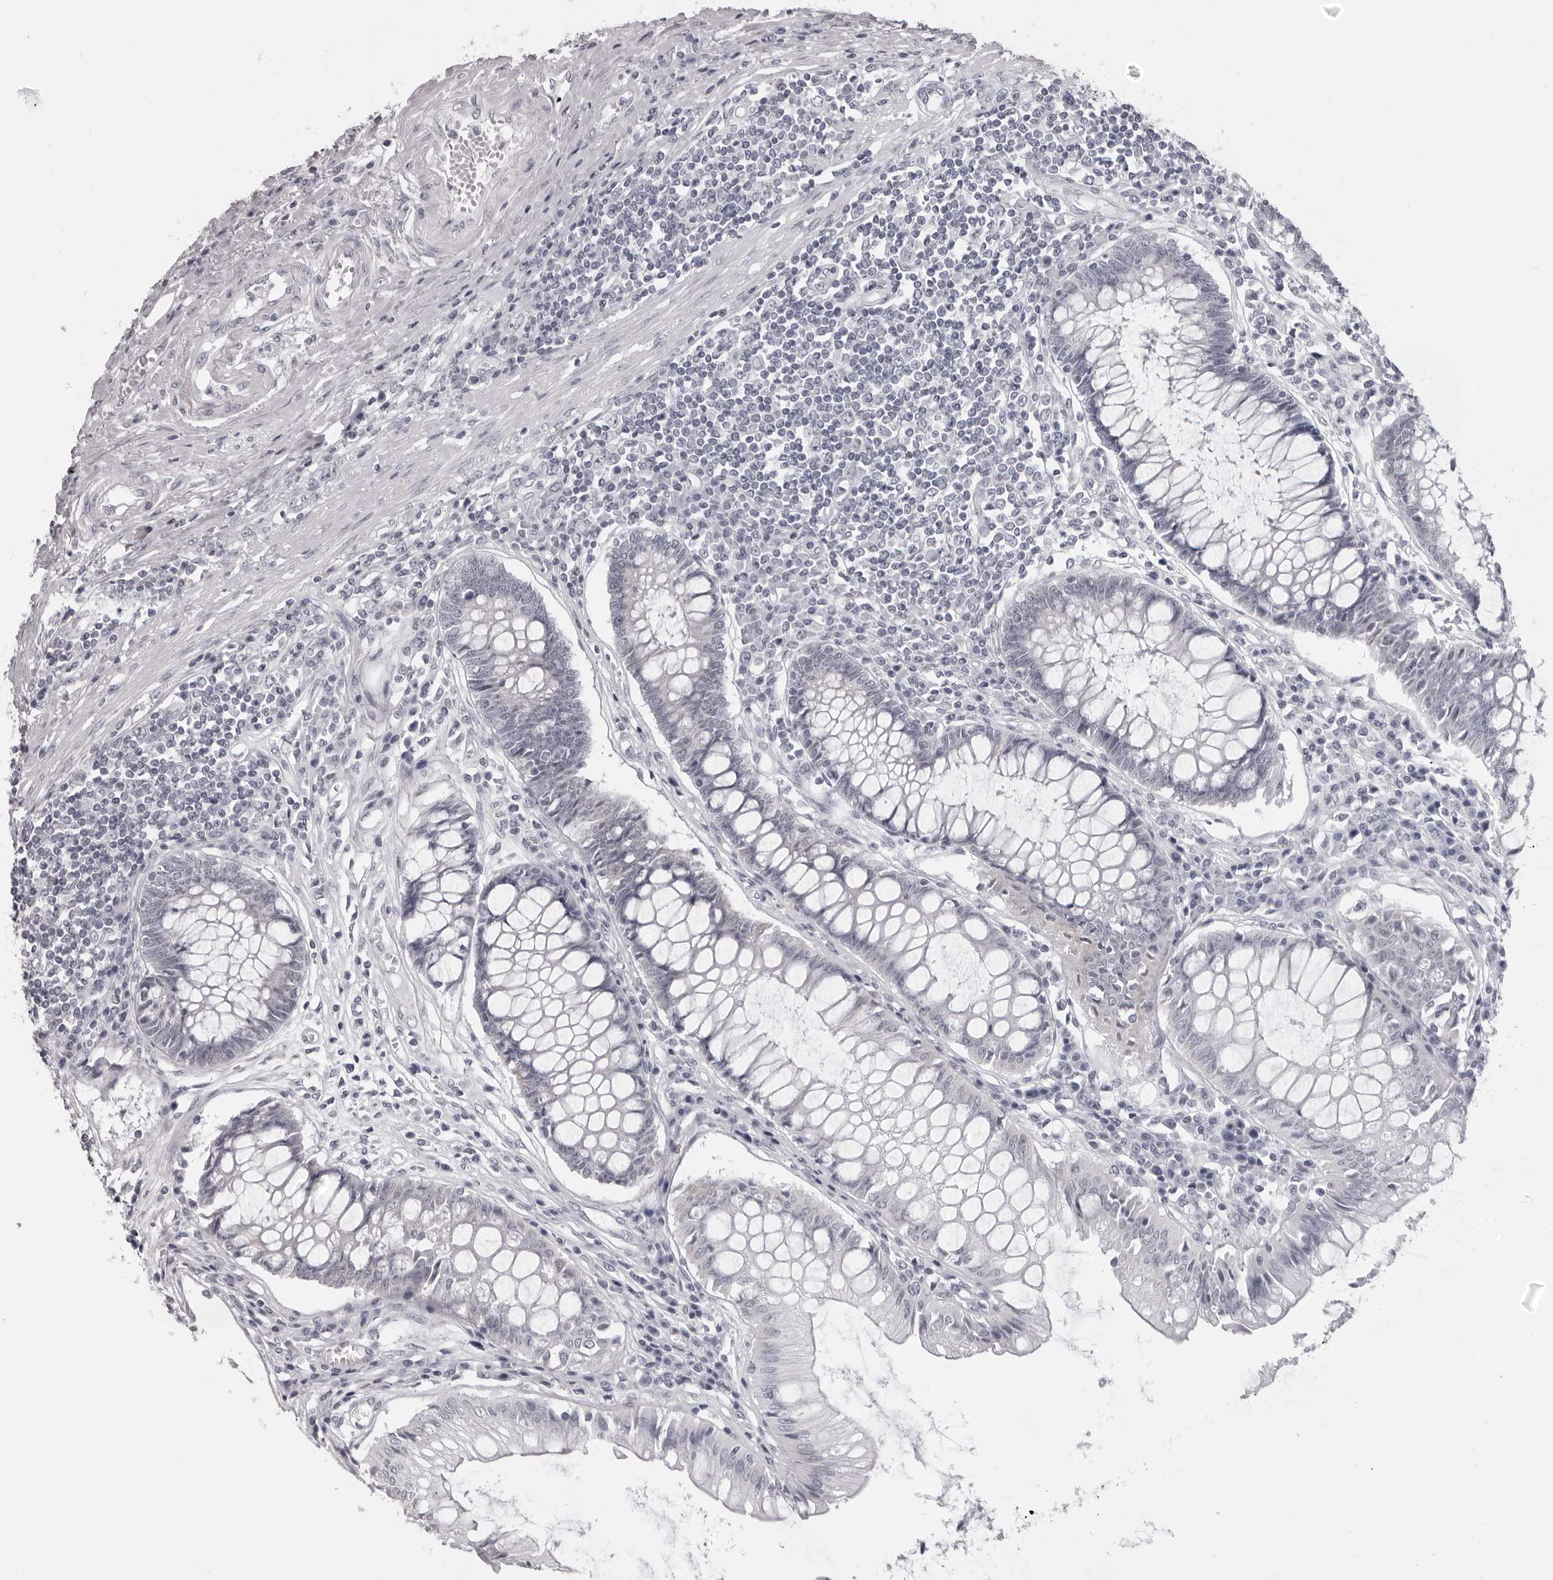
{"staining": {"intensity": "negative", "quantity": "none", "location": "none"}, "tissue": "colorectal cancer", "cell_type": "Tumor cells", "image_type": "cancer", "snomed": [{"axis": "morphology", "description": "Adenocarcinoma, NOS"}, {"axis": "topography", "description": "Rectum"}], "caption": "Immunohistochemistry of human colorectal cancer shows no expression in tumor cells.", "gene": "DNALI1", "patient": {"sex": "male", "age": 84}}